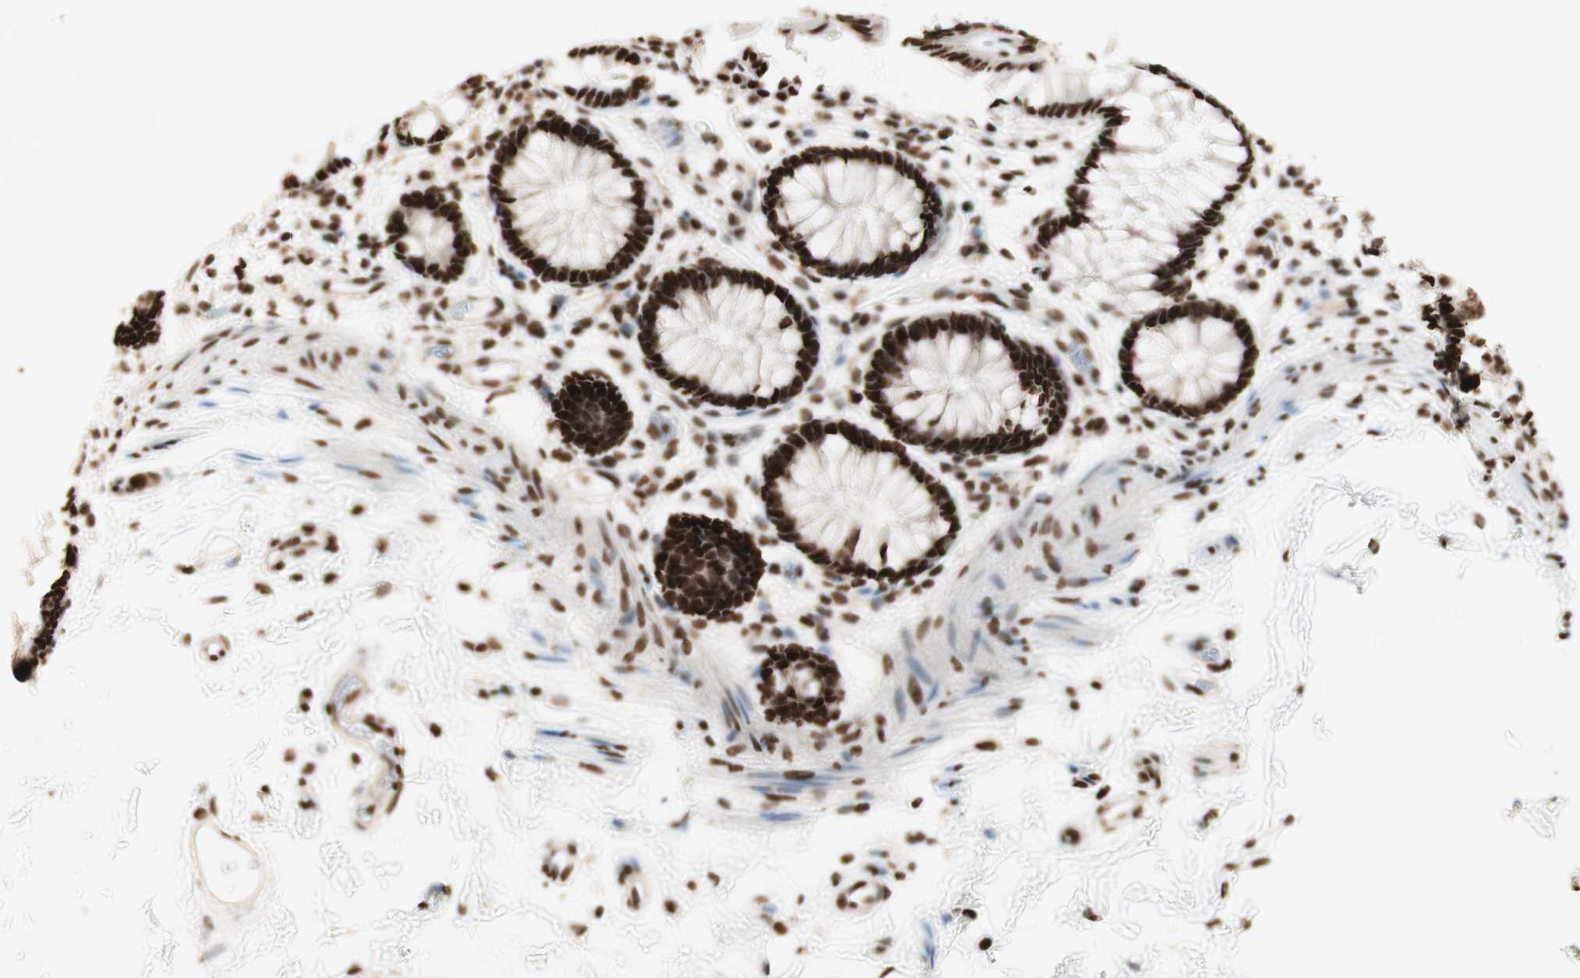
{"staining": {"intensity": "strong", "quantity": ">75%", "location": "nuclear"}, "tissue": "rectum", "cell_type": "Glandular cells", "image_type": "normal", "snomed": [{"axis": "morphology", "description": "Normal tissue, NOS"}, {"axis": "topography", "description": "Rectum"}], "caption": "Immunohistochemistry photomicrograph of unremarkable human rectum stained for a protein (brown), which exhibits high levels of strong nuclear expression in approximately >75% of glandular cells.", "gene": "HNRNPA2B1", "patient": {"sex": "female", "age": 66}}